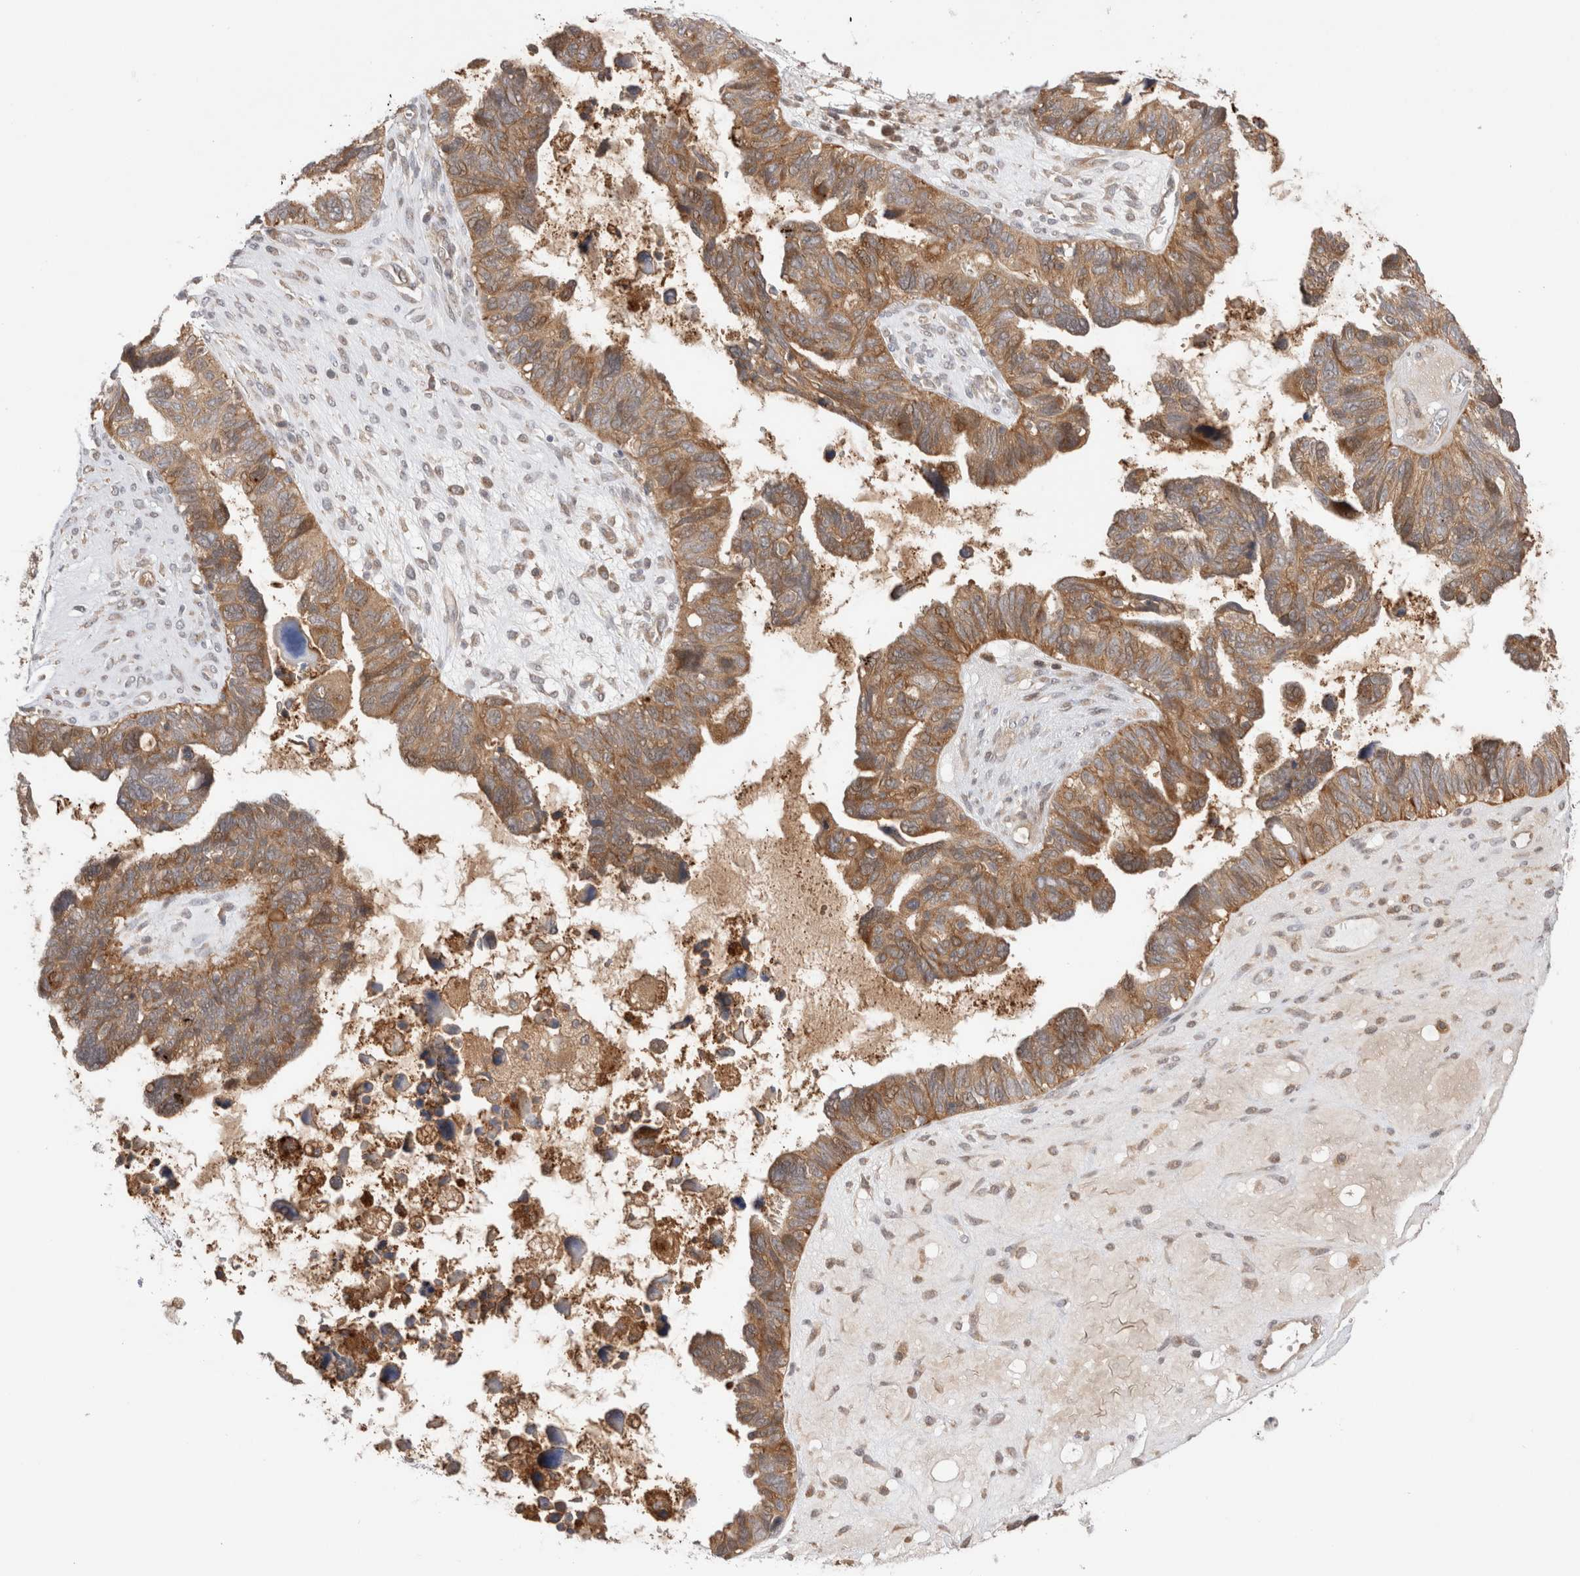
{"staining": {"intensity": "moderate", "quantity": ">75%", "location": "cytoplasmic/membranous"}, "tissue": "ovarian cancer", "cell_type": "Tumor cells", "image_type": "cancer", "snomed": [{"axis": "morphology", "description": "Cystadenocarcinoma, serous, NOS"}, {"axis": "topography", "description": "Ovary"}], "caption": "This image exhibits immunohistochemistry (IHC) staining of human ovarian cancer (serous cystadenocarcinoma), with medium moderate cytoplasmic/membranous expression in approximately >75% of tumor cells.", "gene": "VPS28", "patient": {"sex": "female", "age": 79}}